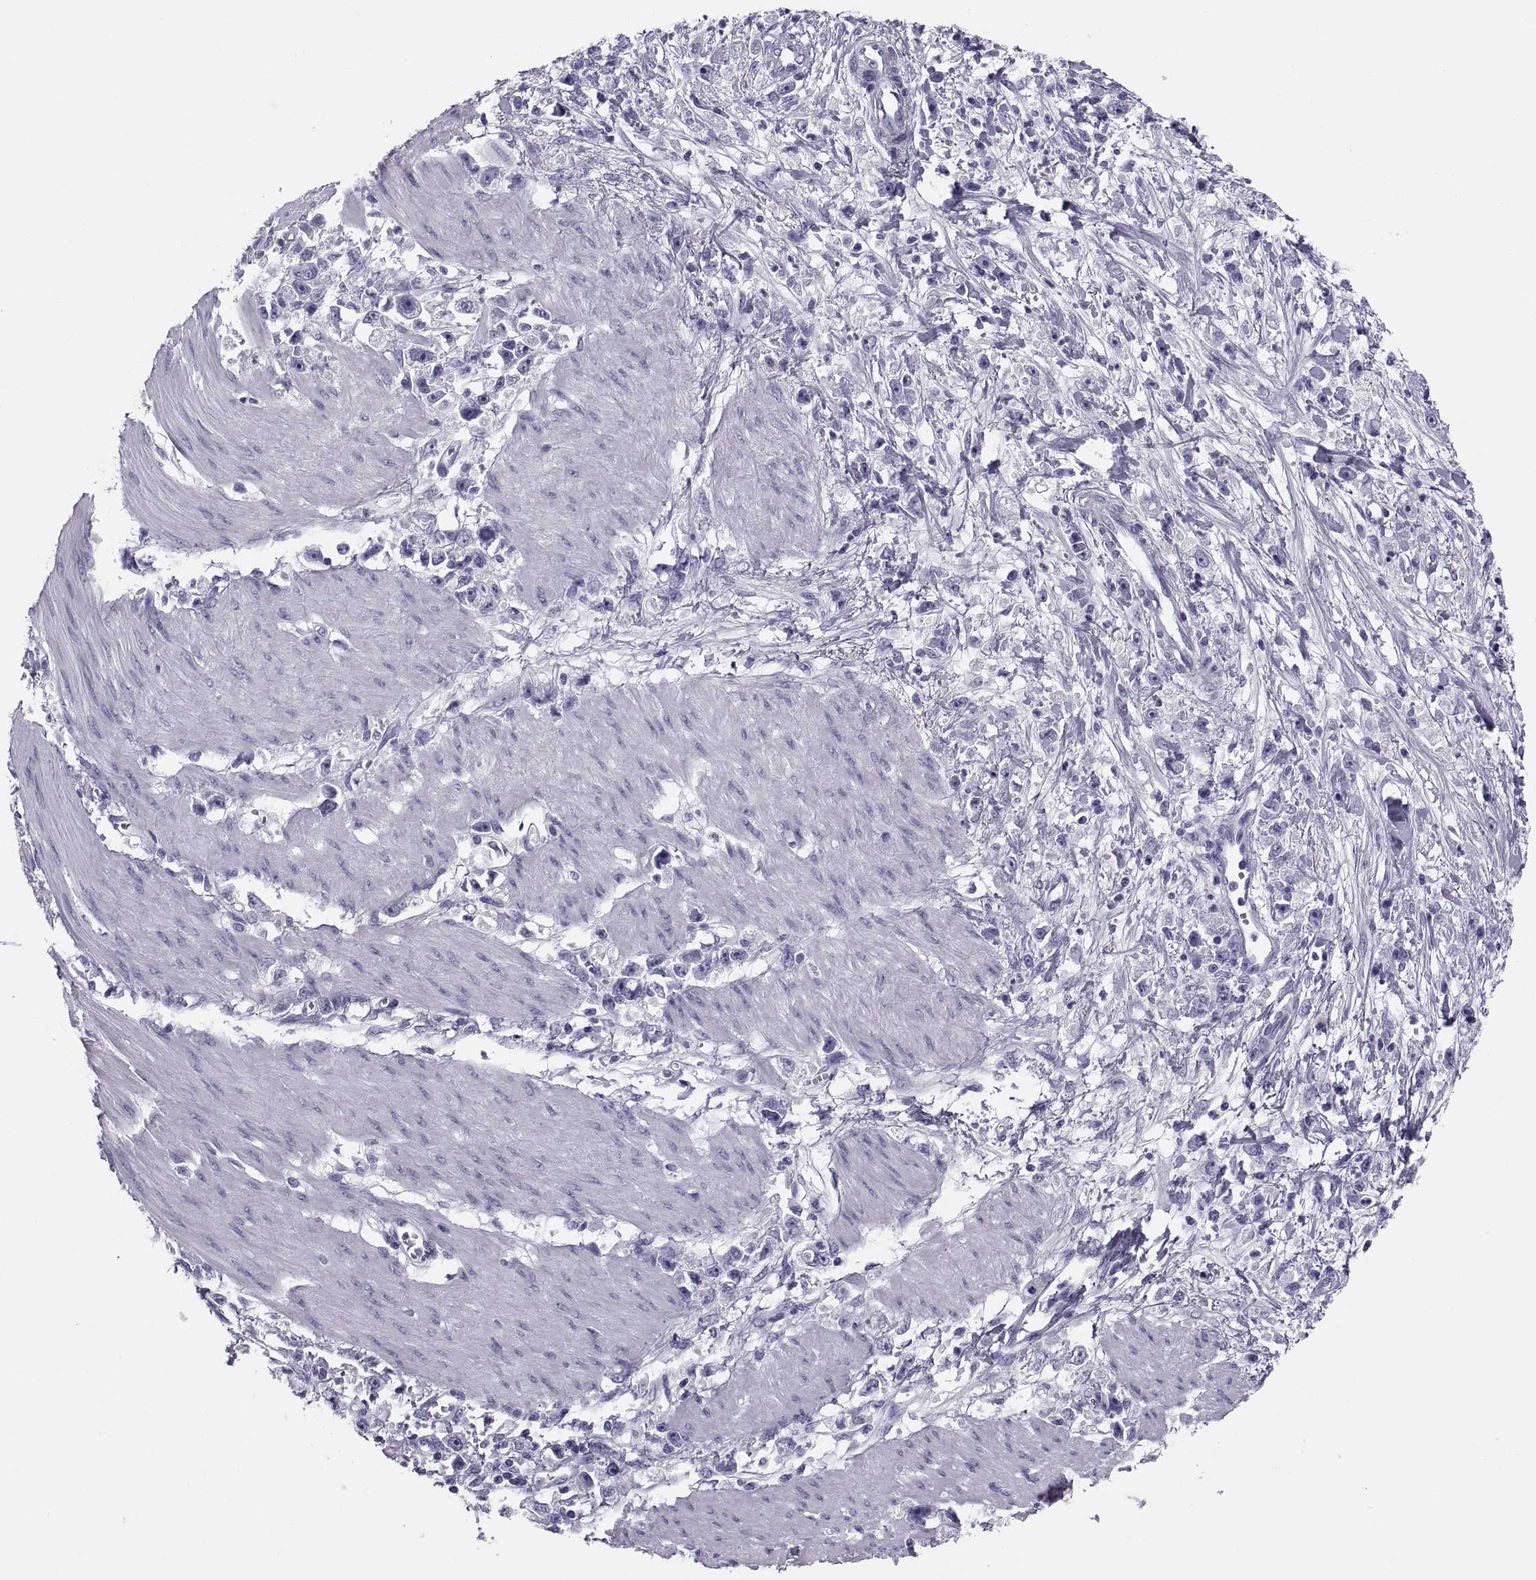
{"staining": {"intensity": "negative", "quantity": "none", "location": "none"}, "tissue": "stomach cancer", "cell_type": "Tumor cells", "image_type": "cancer", "snomed": [{"axis": "morphology", "description": "Adenocarcinoma, NOS"}, {"axis": "topography", "description": "Stomach"}], "caption": "IHC histopathology image of stomach cancer stained for a protein (brown), which demonstrates no expression in tumor cells. Brightfield microscopy of immunohistochemistry (IHC) stained with DAB (3,3'-diaminobenzidine) (brown) and hematoxylin (blue), captured at high magnification.", "gene": "CRISP1", "patient": {"sex": "female", "age": 59}}